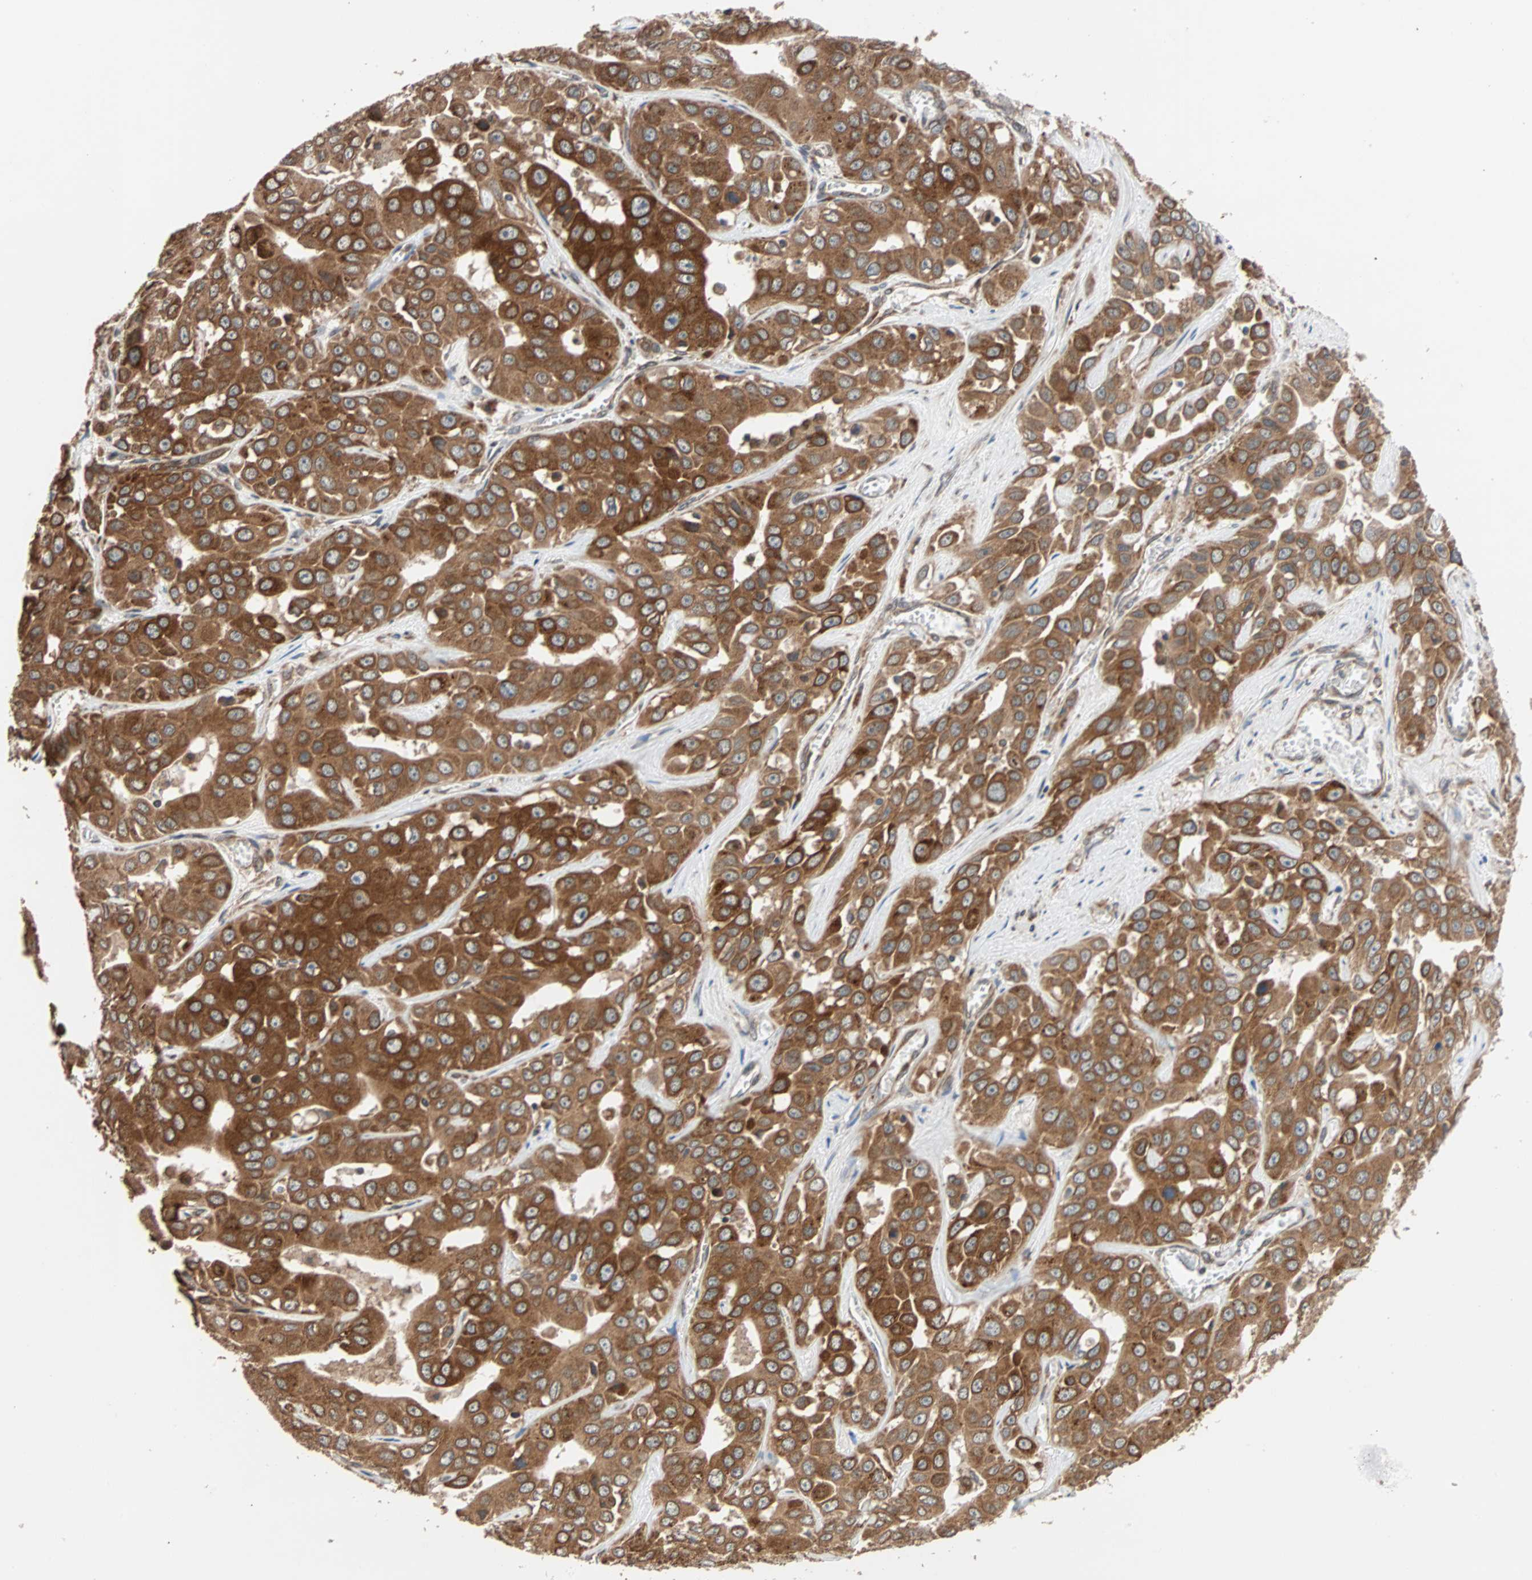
{"staining": {"intensity": "strong", "quantity": ">75%", "location": "cytoplasmic/membranous"}, "tissue": "liver cancer", "cell_type": "Tumor cells", "image_type": "cancer", "snomed": [{"axis": "morphology", "description": "Cholangiocarcinoma"}, {"axis": "topography", "description": "Liver"}], "caption": "Approximately >75% of tumor cells in human liver cancer reveal strong cytoplasmic/membranous protein positivity as visualized by brown immunohistochemical staining.", "gene": "AUP1", "patient": {"sex": "female", "age": 52}}